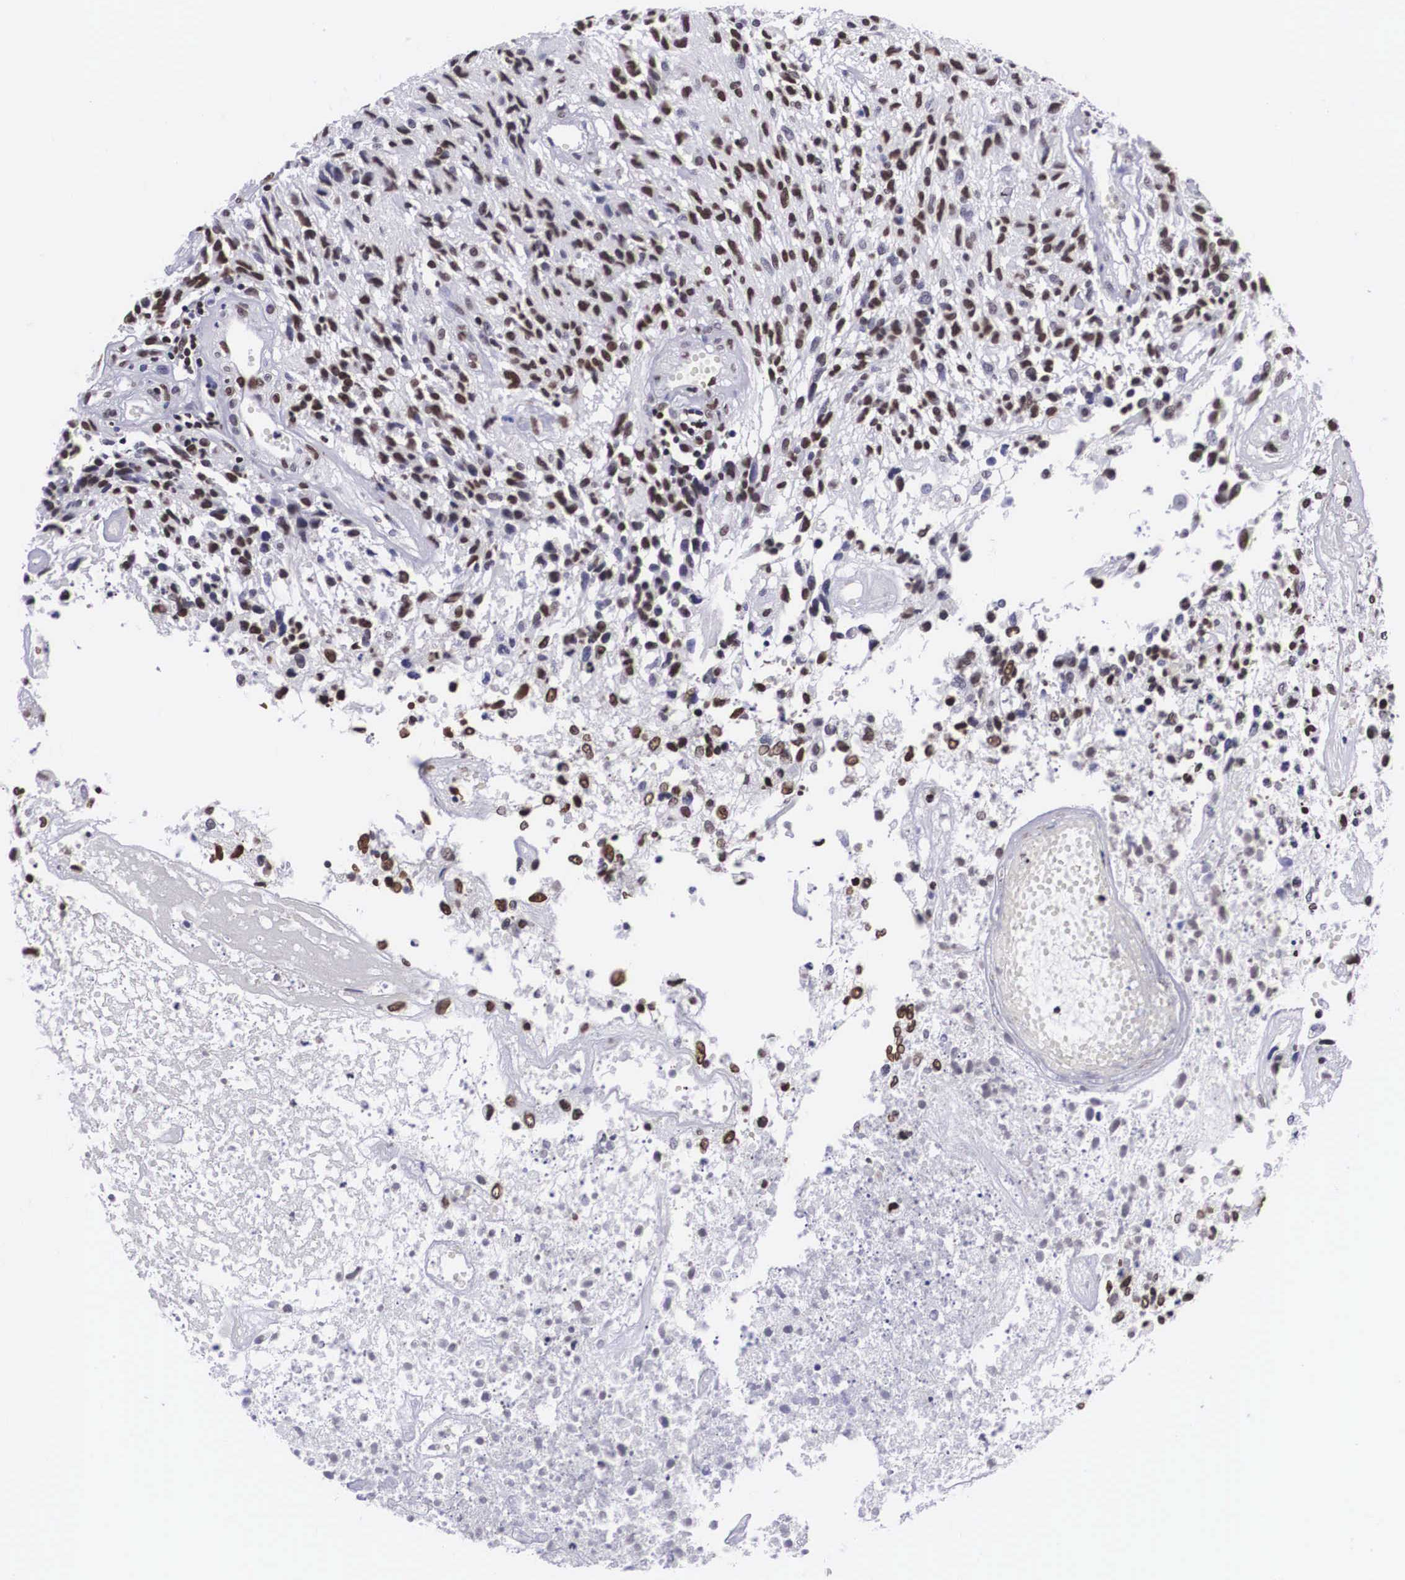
{"staining": {"intensity": "strong", "quantity": ">75%", "location": "nuclear"}, "tissue": "glioma", "cell_type": "Tumor cells", "image_type": "cancer", "snomed": [{"axis": "morphology", "description": "Glioma, malignant, High grade"}, {"axis": "topography", "description": "Brain"}], "caption": "DAB immunohistochemical staining of human glioma reveals strong nuclear protein positivity in approximately >75% of tumor cells.", "gene": "MECP2", "patient": {"sex": "male", "age": 77}}